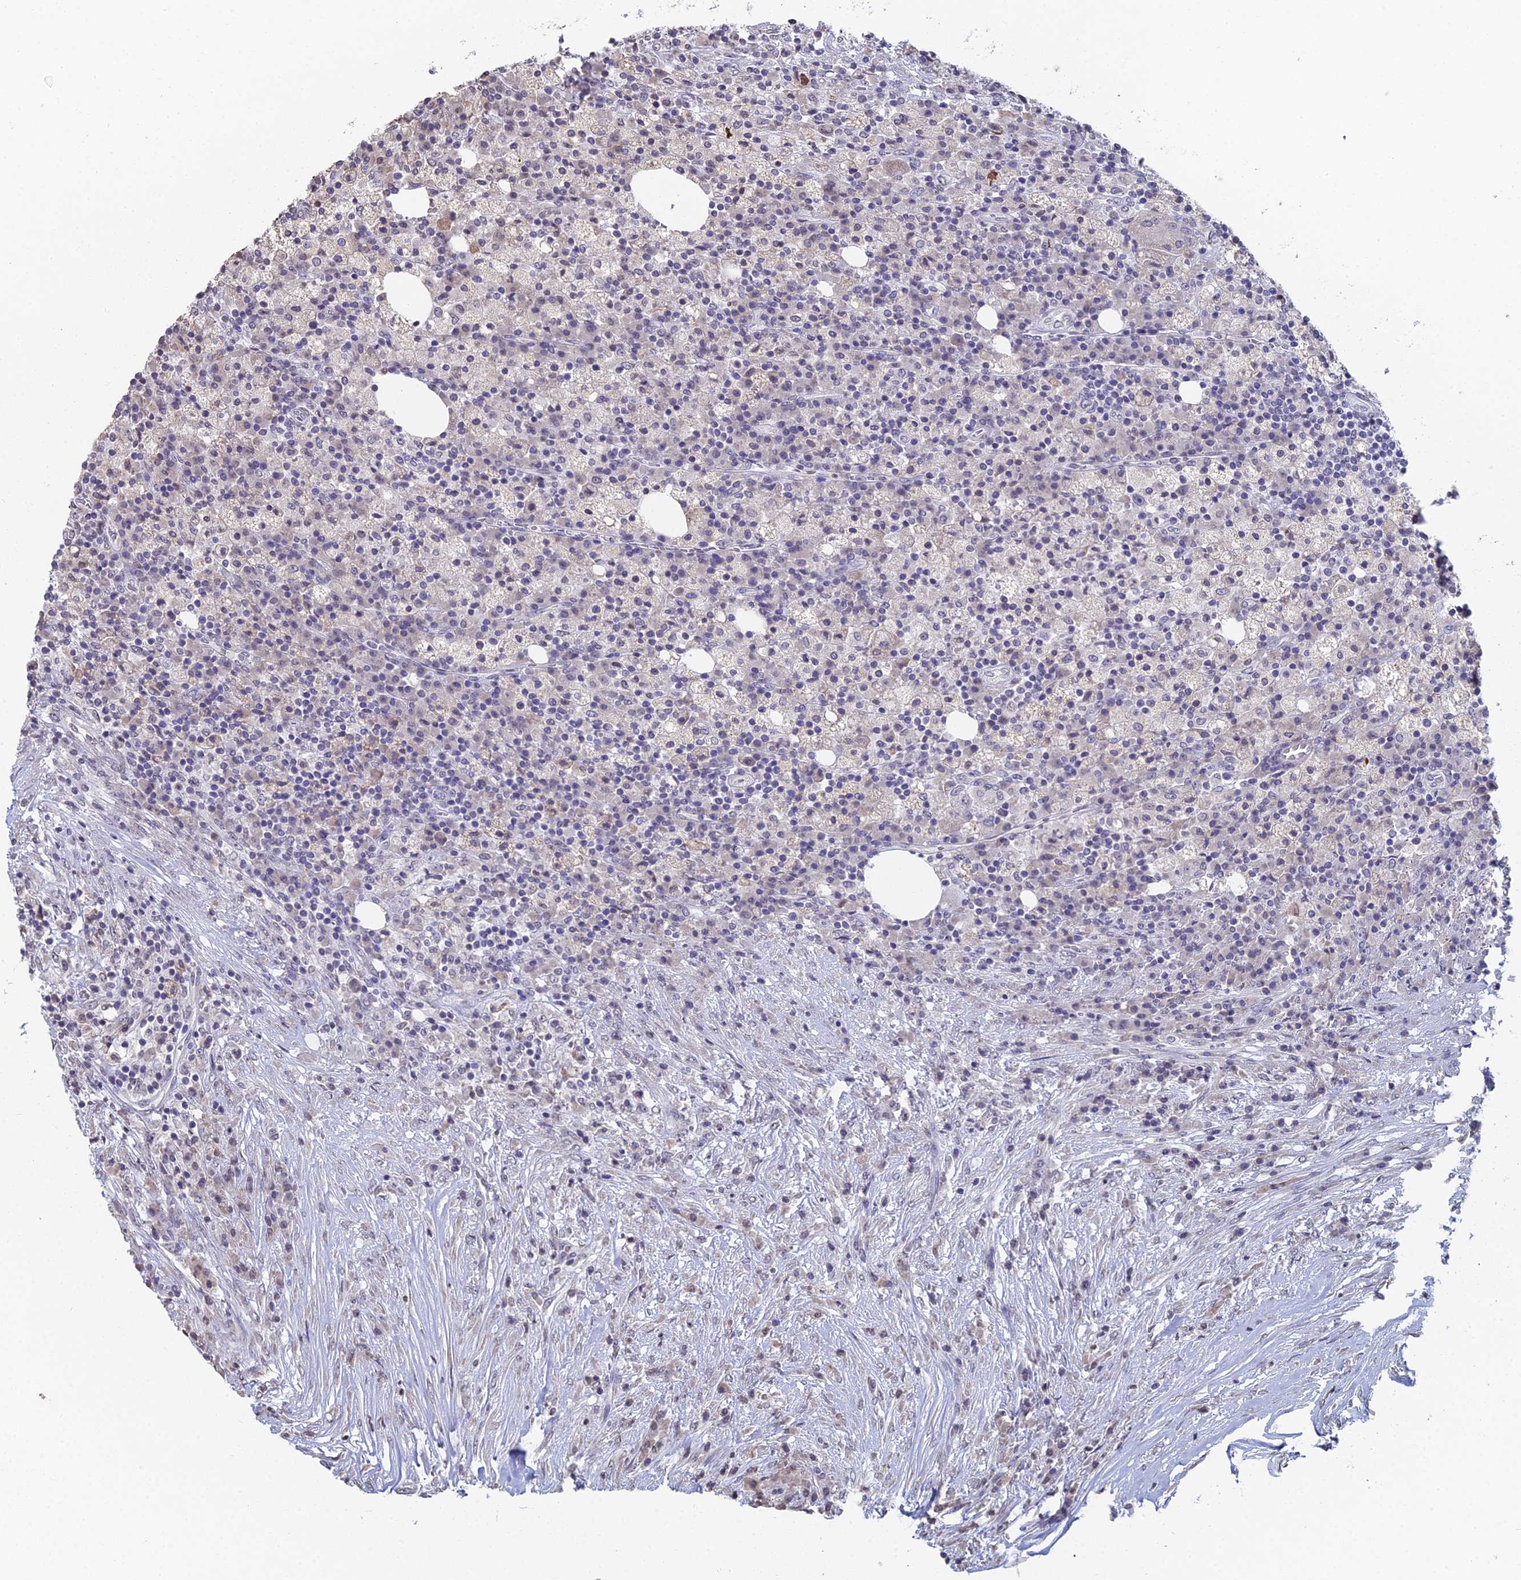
{"staining": {"intensity": "negative", "quantity": "none", "location": "none"}, "tissue": "colorectal cancer", "cell_type": "Tumor cells", "image_type": "cancer", "snomed": [{"axis": "morphology", "description": "Adenocarcinoma, NOS"}, {"axis": "topography", "description": "Colon"}], "caption": "IHC photomicrograph of neoplastic tissue: human colorectal cancer stained with DAB shows no significant protein staining in tumor cells.", "gene": "PRR22", "patient": {"sex": "male", "age": 83}}